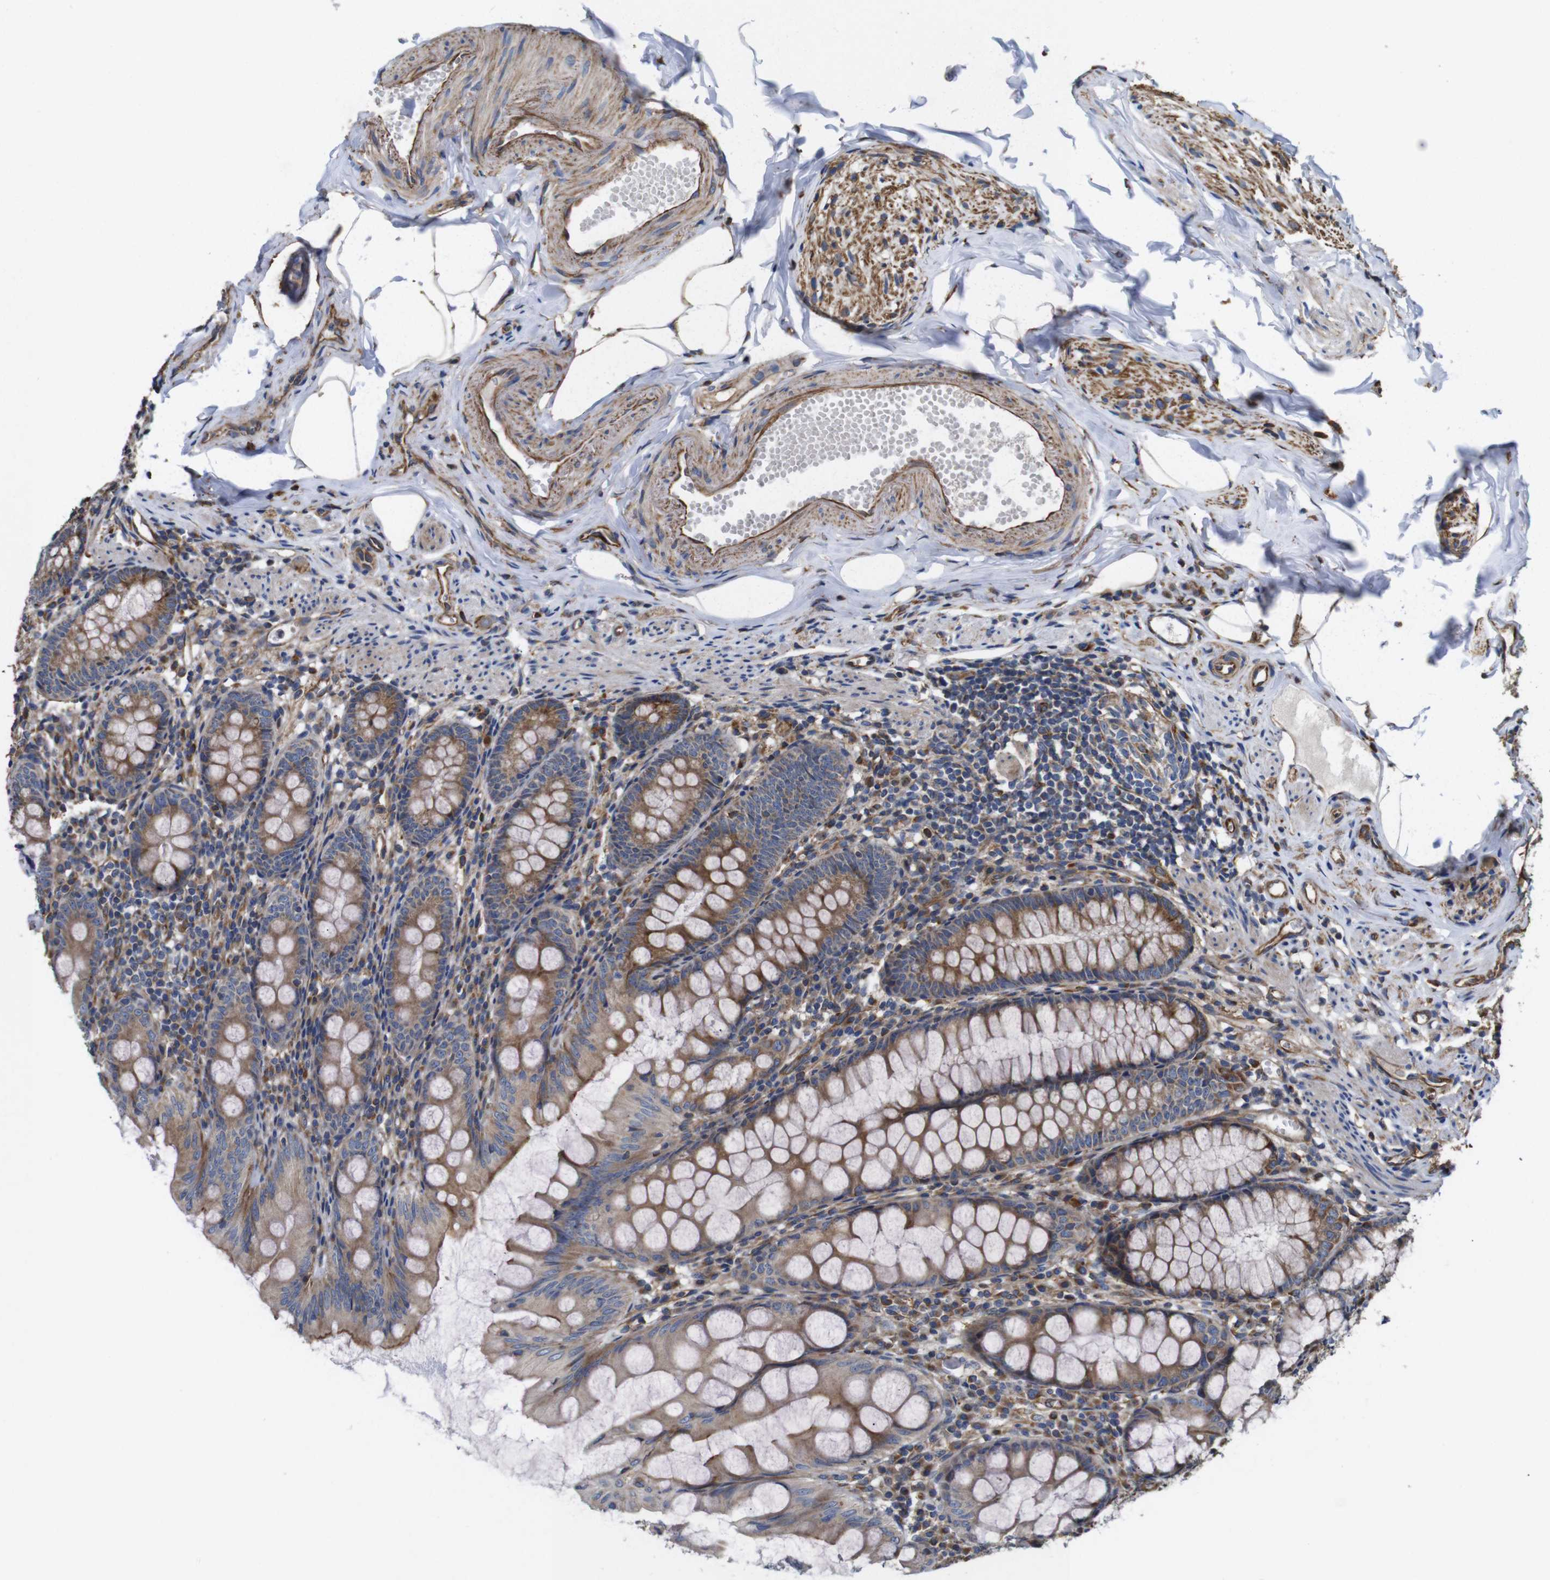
{"staining": {"intensity": "moderate", "quantity": ">75%", "location": "cytoplasmic/membranous"}, "tissue": "appendix", "cell_type": "Glandular cells", "image_type": "normal", "snomed": [{"axis": "morphology", "description": "Normal tissue, NOS"}, {"axis": "topography", "description": "Appendix"}], "caption": "Immunohistochemical staining of normal appendix exhibits moderate cytoplasmic/membranous protein staining in approximately >75% of glandular cells.", "gene": "POMK", "patient": {"sex": "female", "age": 77}}